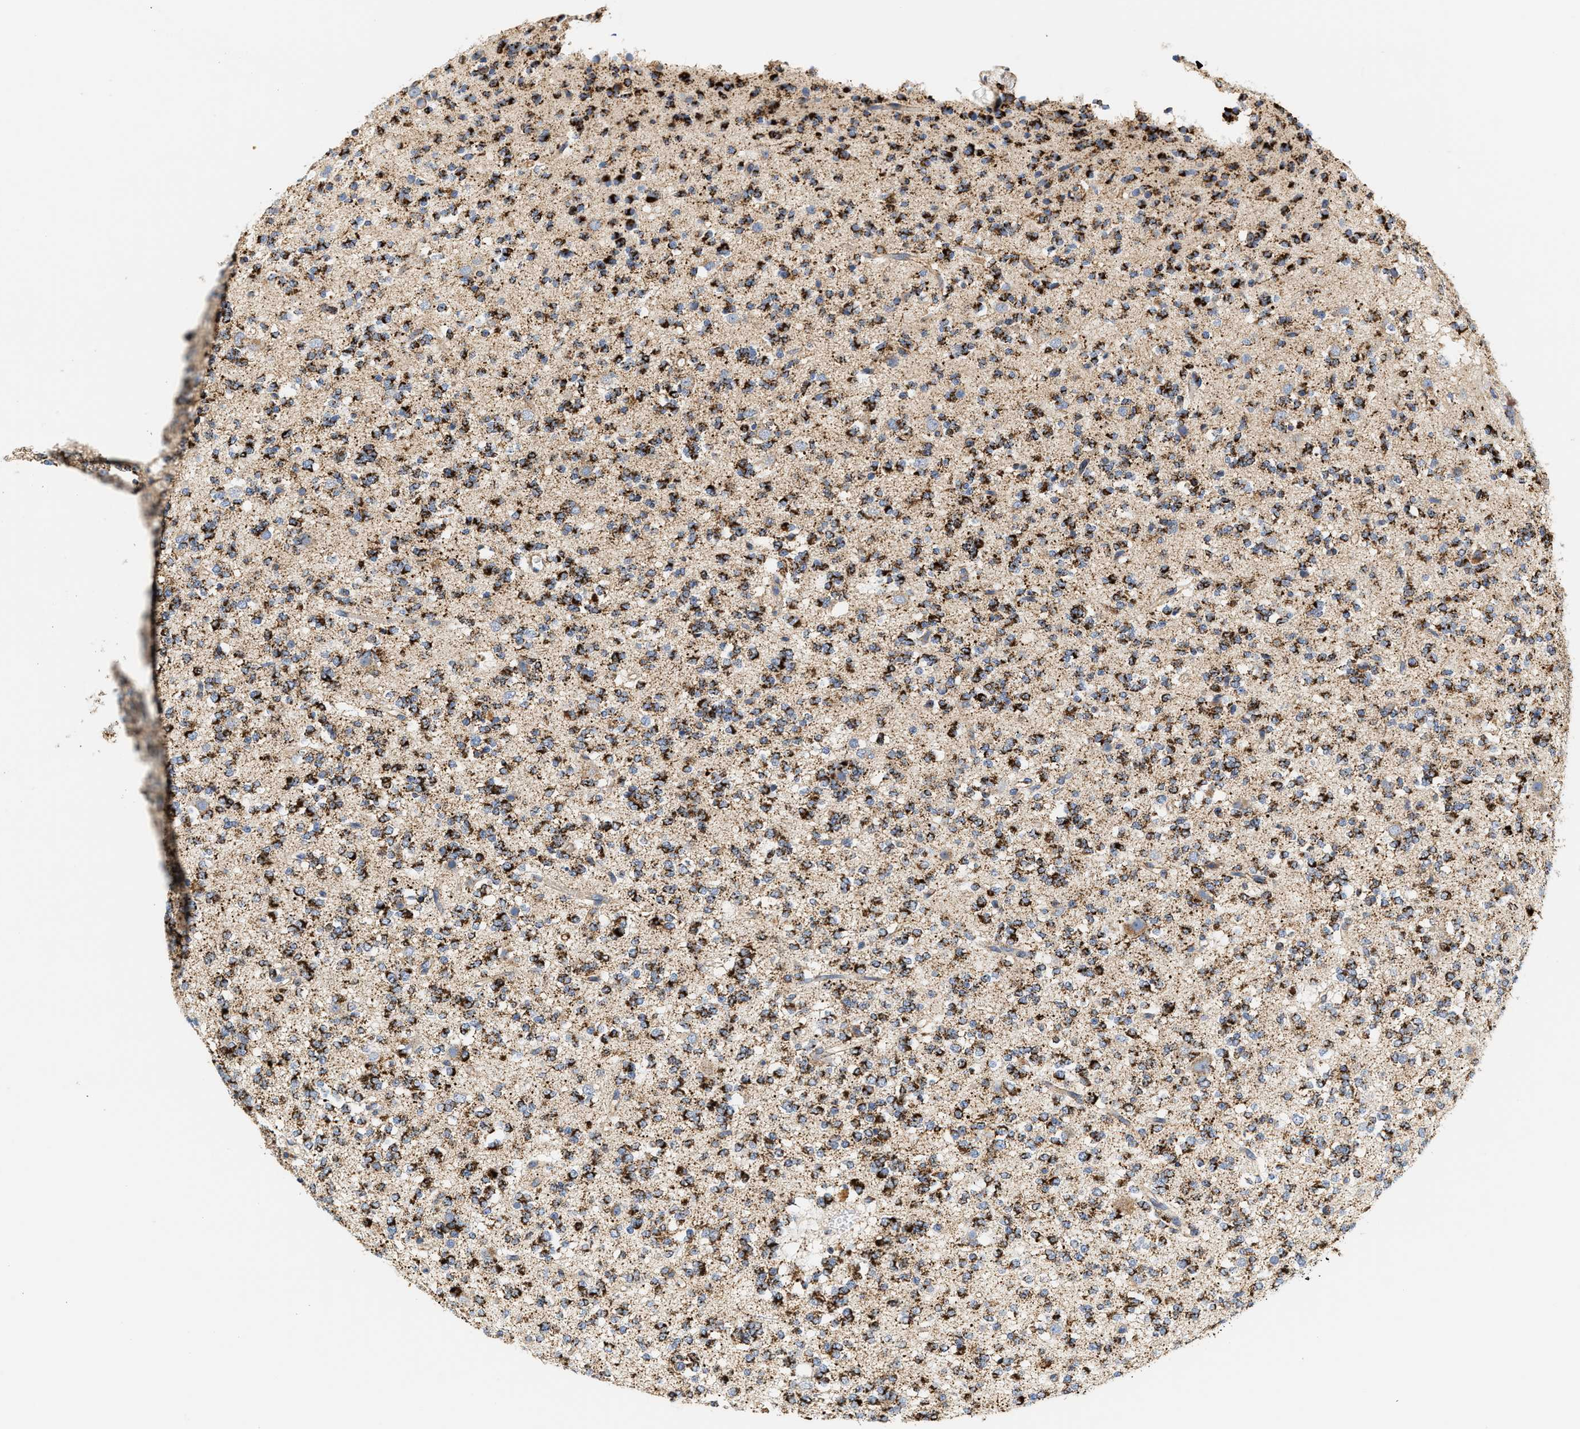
{"staining": {"intensity": "moderate", "quantity": ">75%", "location": "cytoplasmic/membranous"}, "tissue": "glioma", "cell_type": "Tumor cells", "image_type": "cancer", "snomed": [{"axis": "morphology", "description": "Glioma, malignant, Low grade"}, {"axis": "topography", "description": "Brain"}], "caption": "Malignant glioma (low-grade) stained with a protein marker shows moderate staining in tumor cells.", "gene": "SHMT2", "patient": {"sex": "male", "age": 38}}